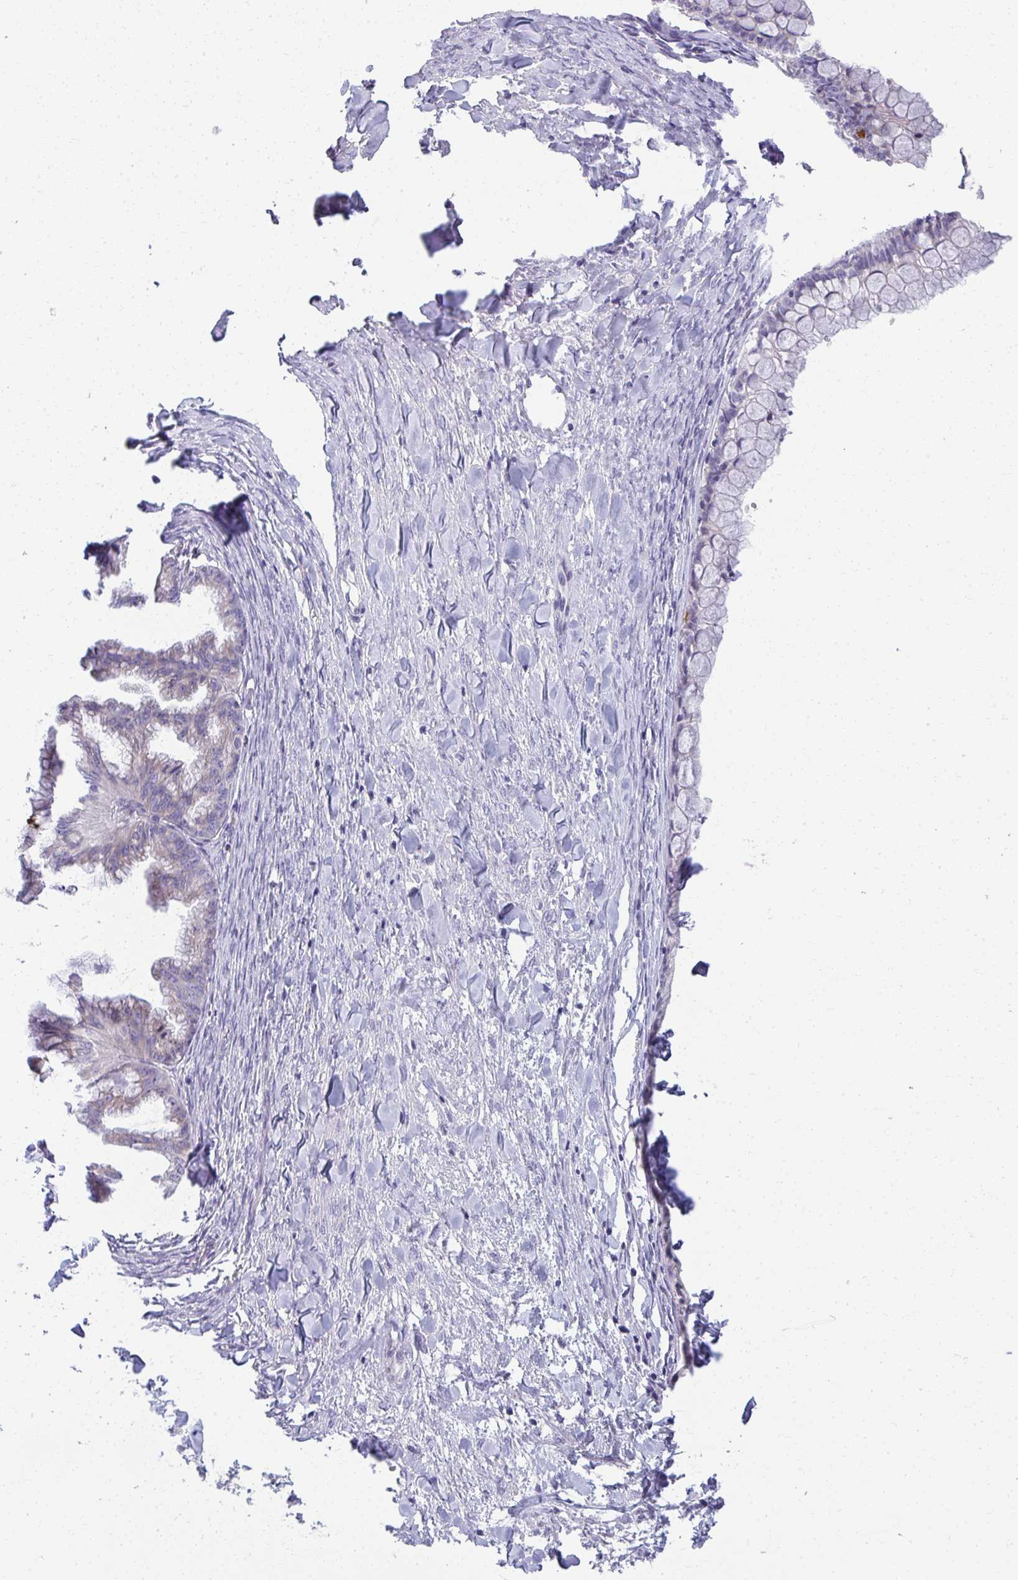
{"staining": {"intensity": "negative", "quantity": "none", "location": "none"}, "tissue": "ovarian cancer", "cell_type": "Tumor cells", "image_type": "cancer", "snomed": [{"axis": "morphology", "description": "Cystadenocarcinoma, mucinous, NOS"}, {"axis": "topography", "description": "Ovary"}], "caption": "The image demonstrates no staining of tumor cells in mucinous cystadenocarcinoma (ovarian).", "gene": "FASLG", "patient": {"sex": "female", "age": 35}}